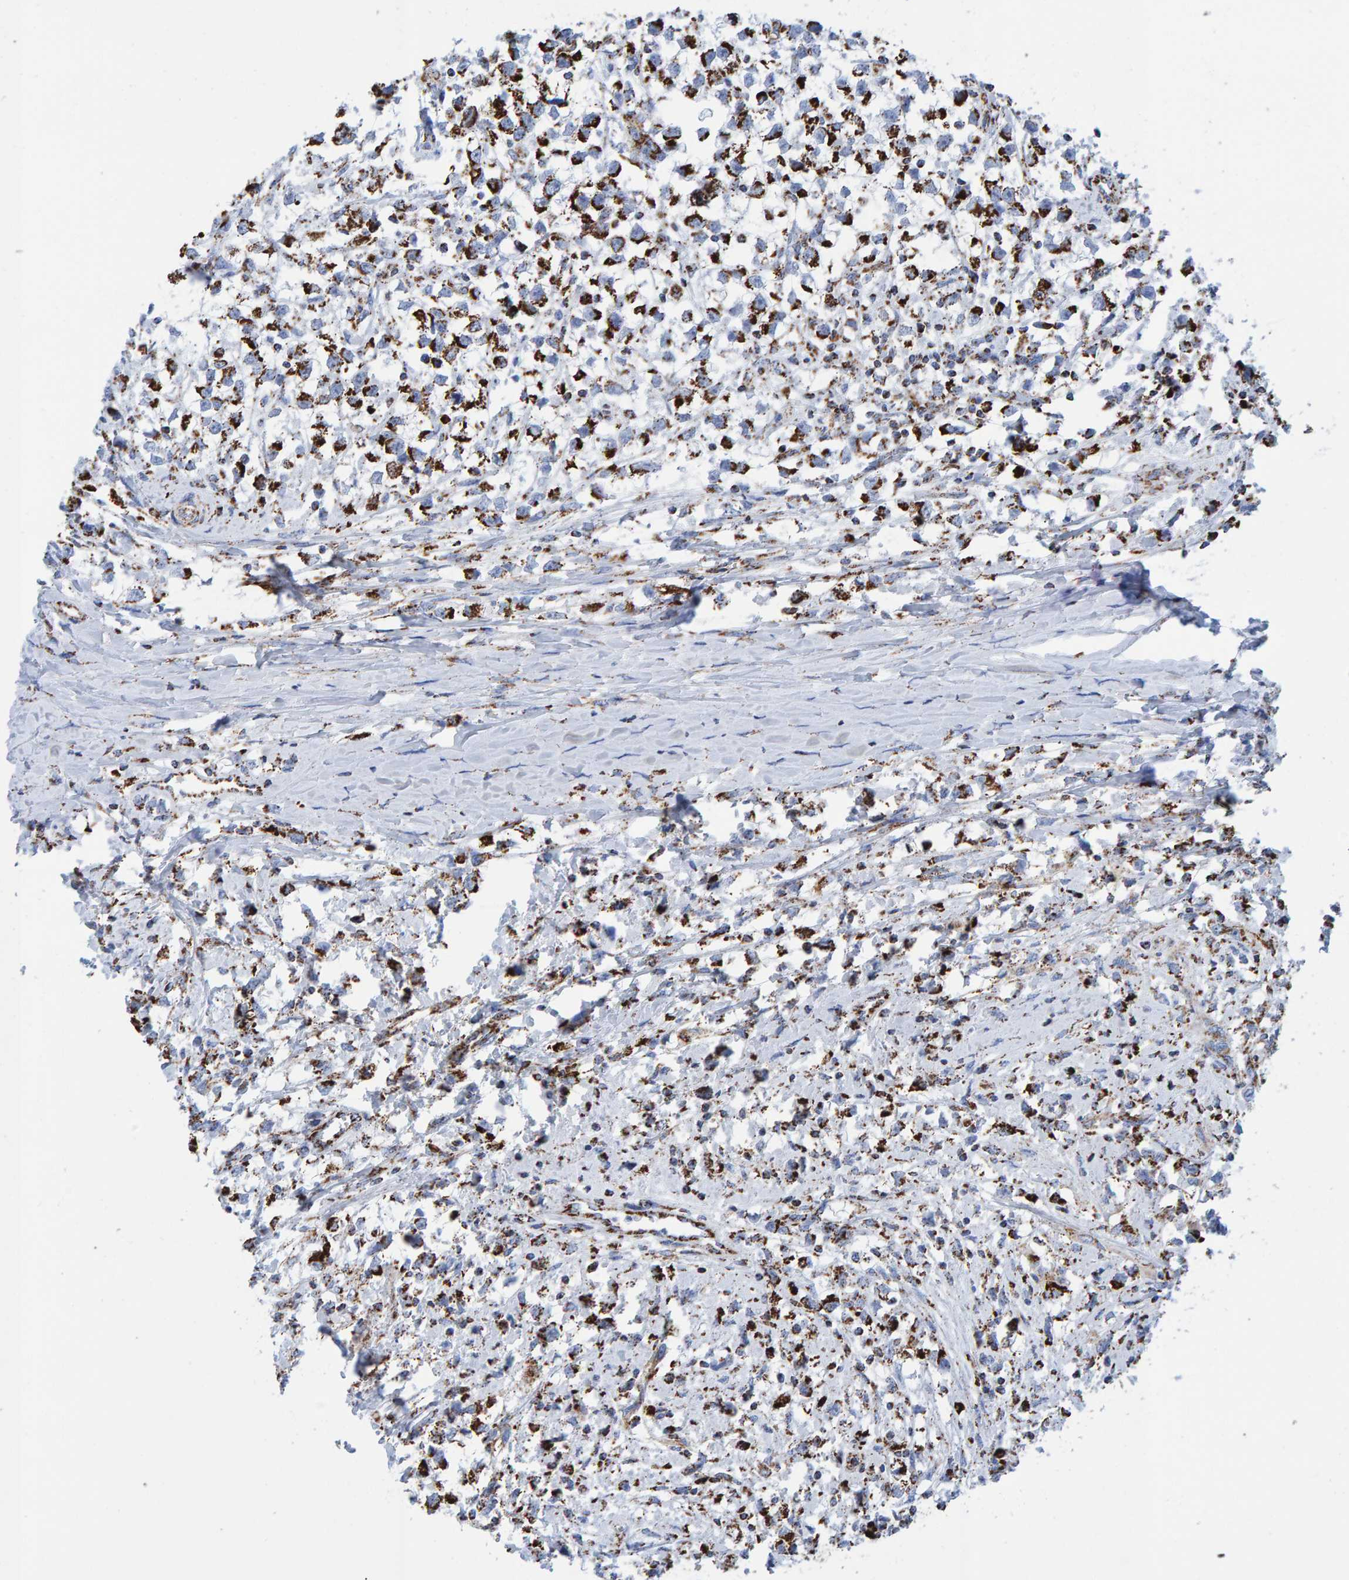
{"staining": {"intensity": "strong", "quantity": ">75%", "location": "cytoplasmic/membranous"}, "tissue": "testis cancer", "cell_type": "Tumor cells", "image_type": "cancer", "snomed": [{"axis": "morphology", "description": "Seminoma, NOS"}, {"axis": "morphology", "description": "Carcinoma, Embryonal, NOS"}, {"axis": "topography", "description": "Testis"}], "caption": "Immunohistochemical staining of embryonal carcinoma (testis) reveals high levels of strong cytoplasmic/membranous positivity in approximately >75% of tumor cells. The staining was performed using DAB (3,3'-diaminobenzidine) to visualize the protein expression in brown, while the nuclei were stained in blue with hematoxylin (Magnification: 20x).", "gene": "ENSG00000262660", "patient": {"sex": "male", "age": 51}}